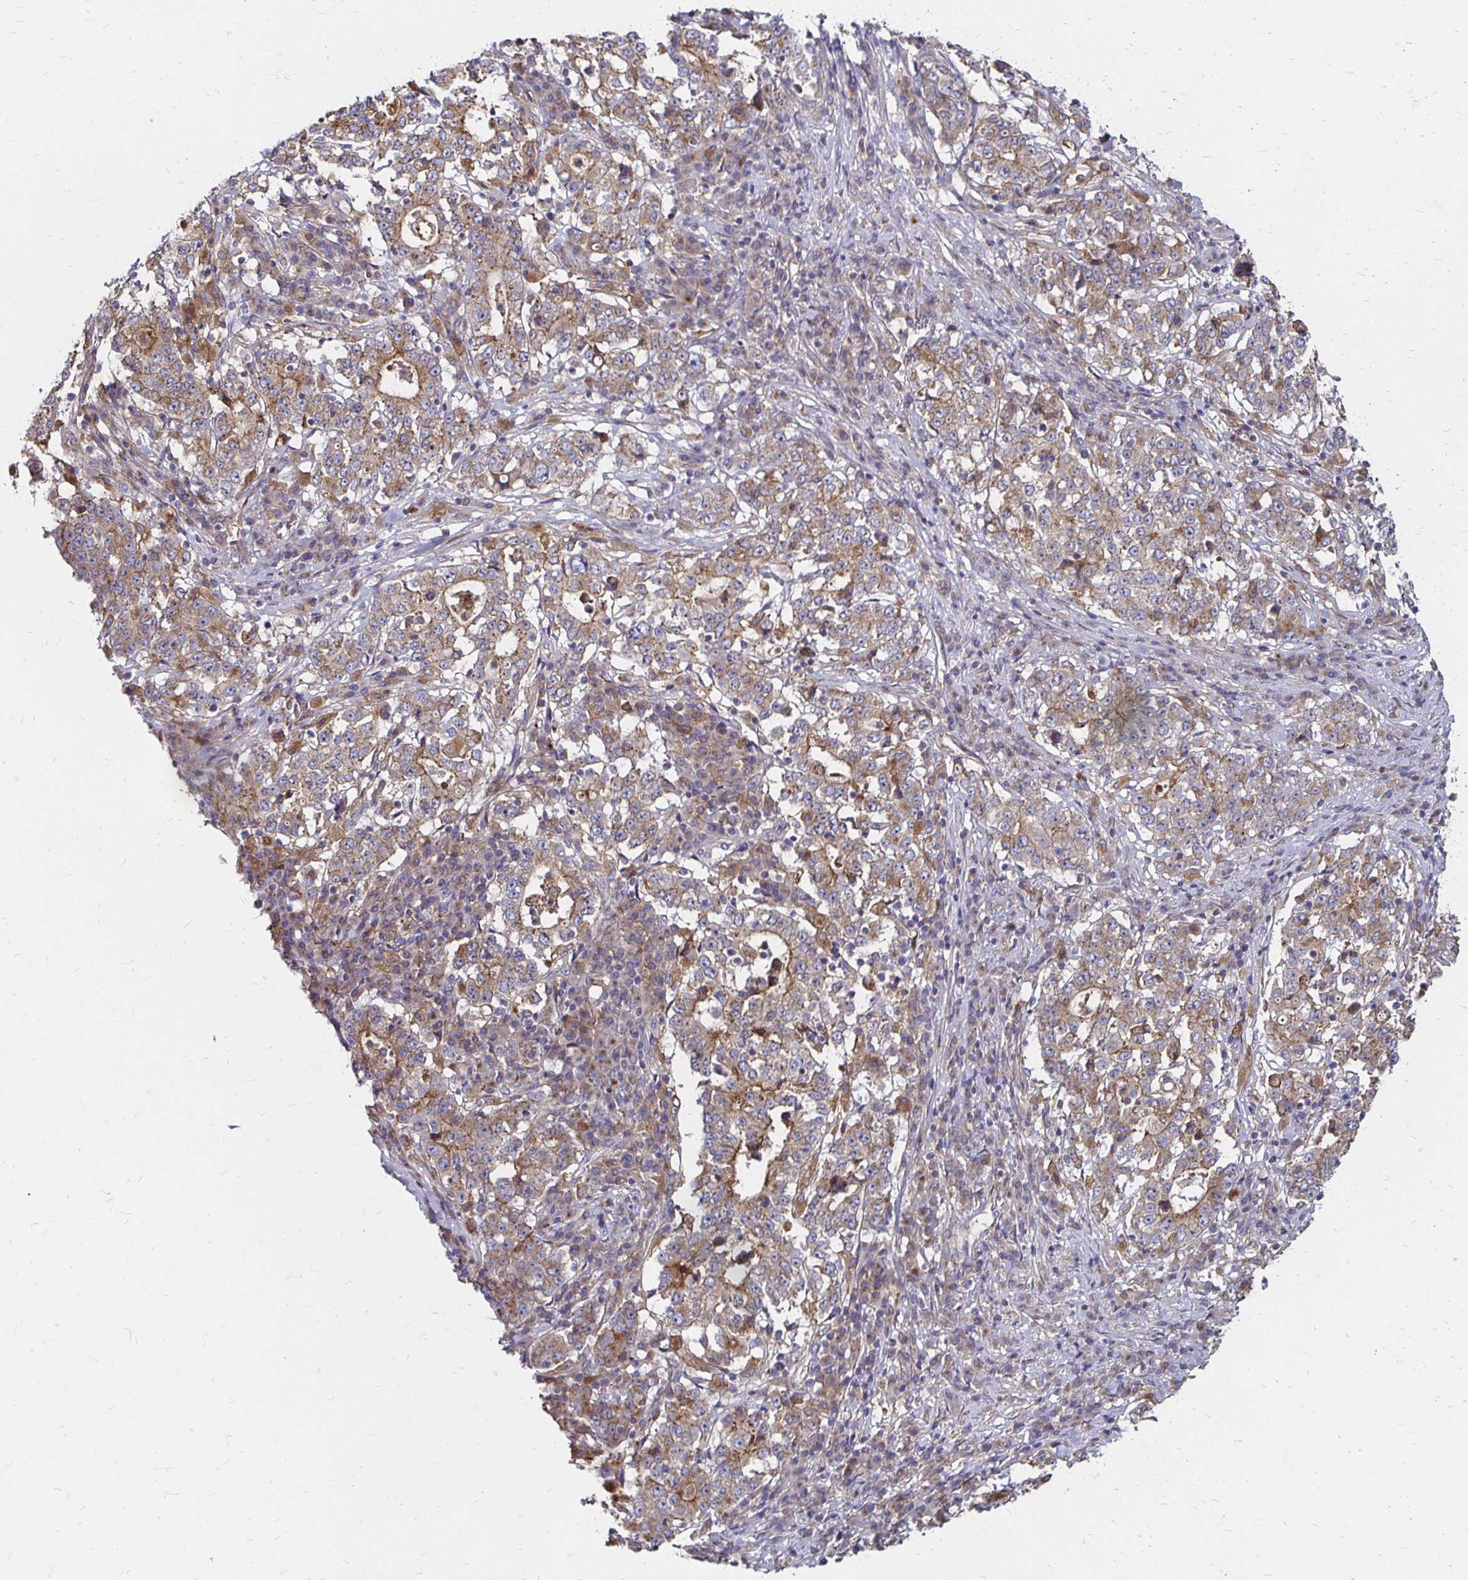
{"staining": {"intensity": "weak", "quantity": ">75%", "location": "cytoplasmic/membranous"}, "tissue": "stomach cancer", "cell_type": "Tumor cells", "image_type": "cancer", "snomed": [{"axis": "morphology", "description": "Adenocarcinoma, NOS"}, {"axis": "topography", "description": "Stomach"}], "caption": "Immunohistochemistry (IHC) image of human stomach cancer (adenocarcinoma) stained for a protein (brown), which displays low levels of weak cytoplasmic/membranous staining in about >75% of tumor cells.", "gene": "NCSTN", "patient": {"sex": "male", "age": 59}}